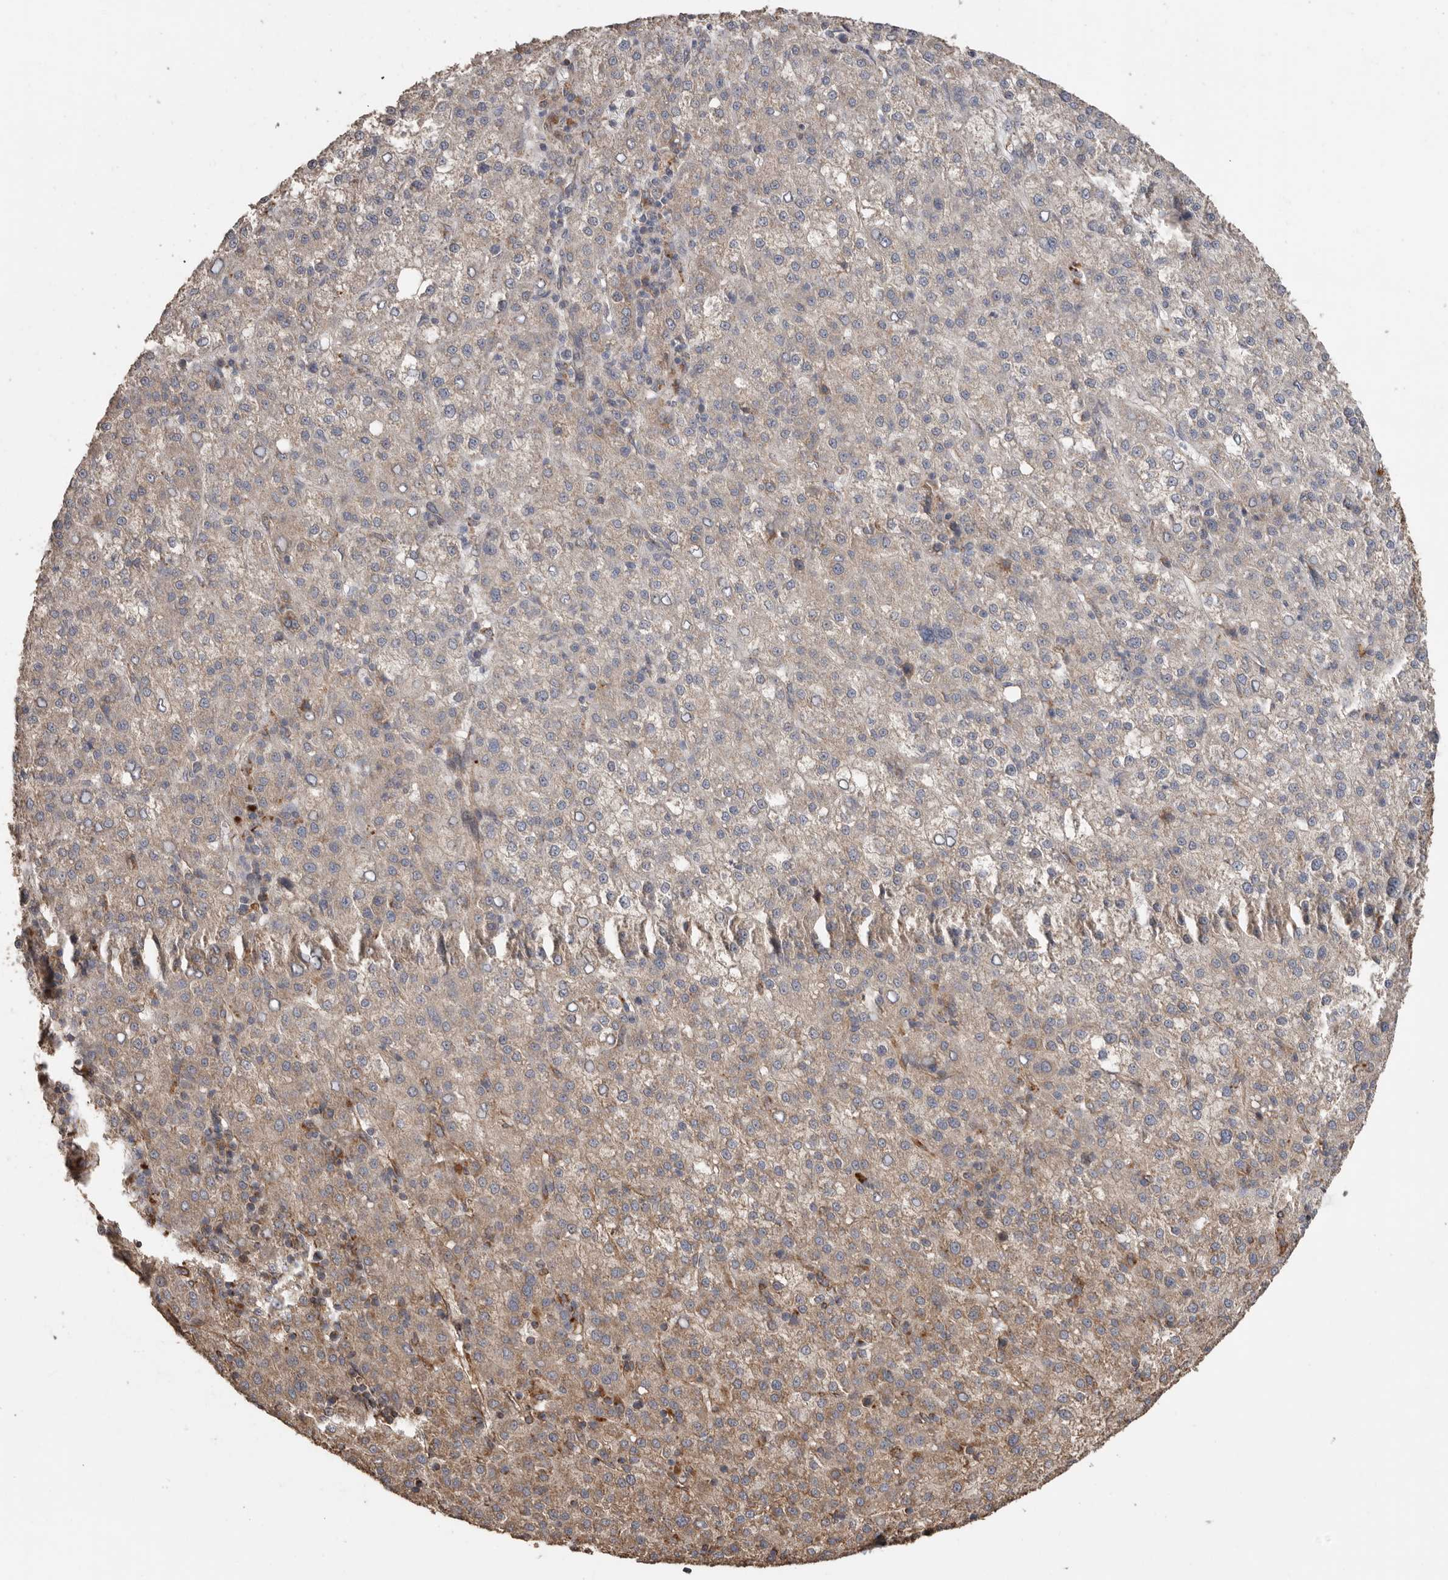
{"staining": {"intensity": "moderate", "quantity": "<25%", "location": "cytoplasmic/membranous"}, "tissue": "liver cancer", "cell_type": "Tumor cells", "image_type": "cancer", "snomed": [{"axis": "morphology", "description": "Carcinoma, Hepatocellular, NOS"}, {"axis": "topography", "description": "Liver"}], "caption": "Immunohistochemical staining of human liver hepatocellular carcinoma exhibits low levels of moderate cytoplasmic/membranous expression in approximately <25% of tumor cells. The staining was performed using DAB (3,3'-diaminobenzidine) to visualize the protein expression in brown, while the nuclei were stained in blue with hematoxylin (Magnification: 20x).", "gene": "PODXL2", "patient": {"sex": "female", "age": 58}}